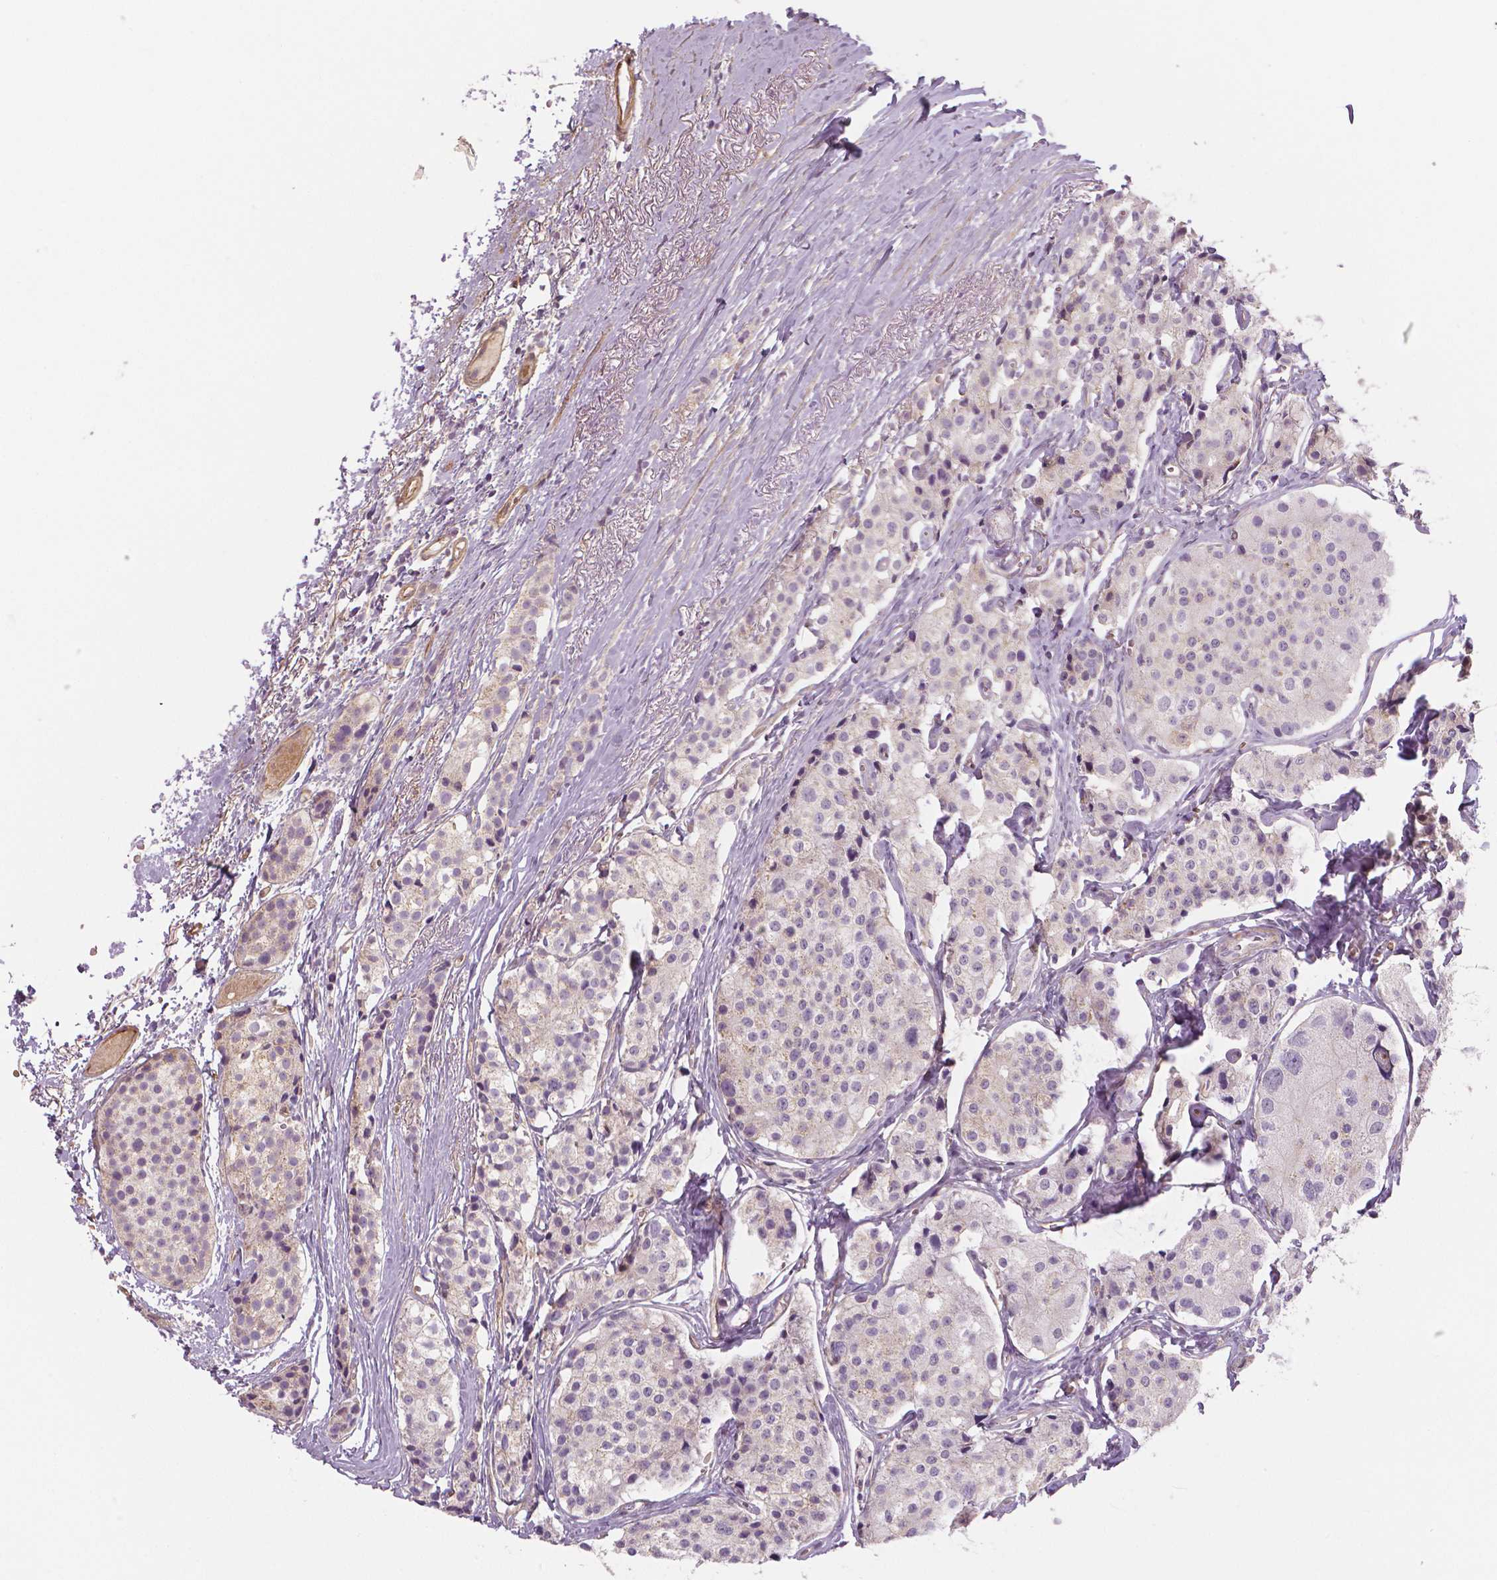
{"staining": {"intensity": "negative", "quantity": "none", "location": "none"}, "tissue": "carcinoid", "cell_type": "Tumor cells", "image_type": "cancer", "snomed": [{"axis": "morphology", "description": "Carcinoid, malignant, NOS"}, {"axis": "topography", "description": "Small intestine"}], "caption": "There is no significant positivity in tumor cells of carcinoid.", "gene": "FLT1", "patient": {"sex": "female", "age": 65}}